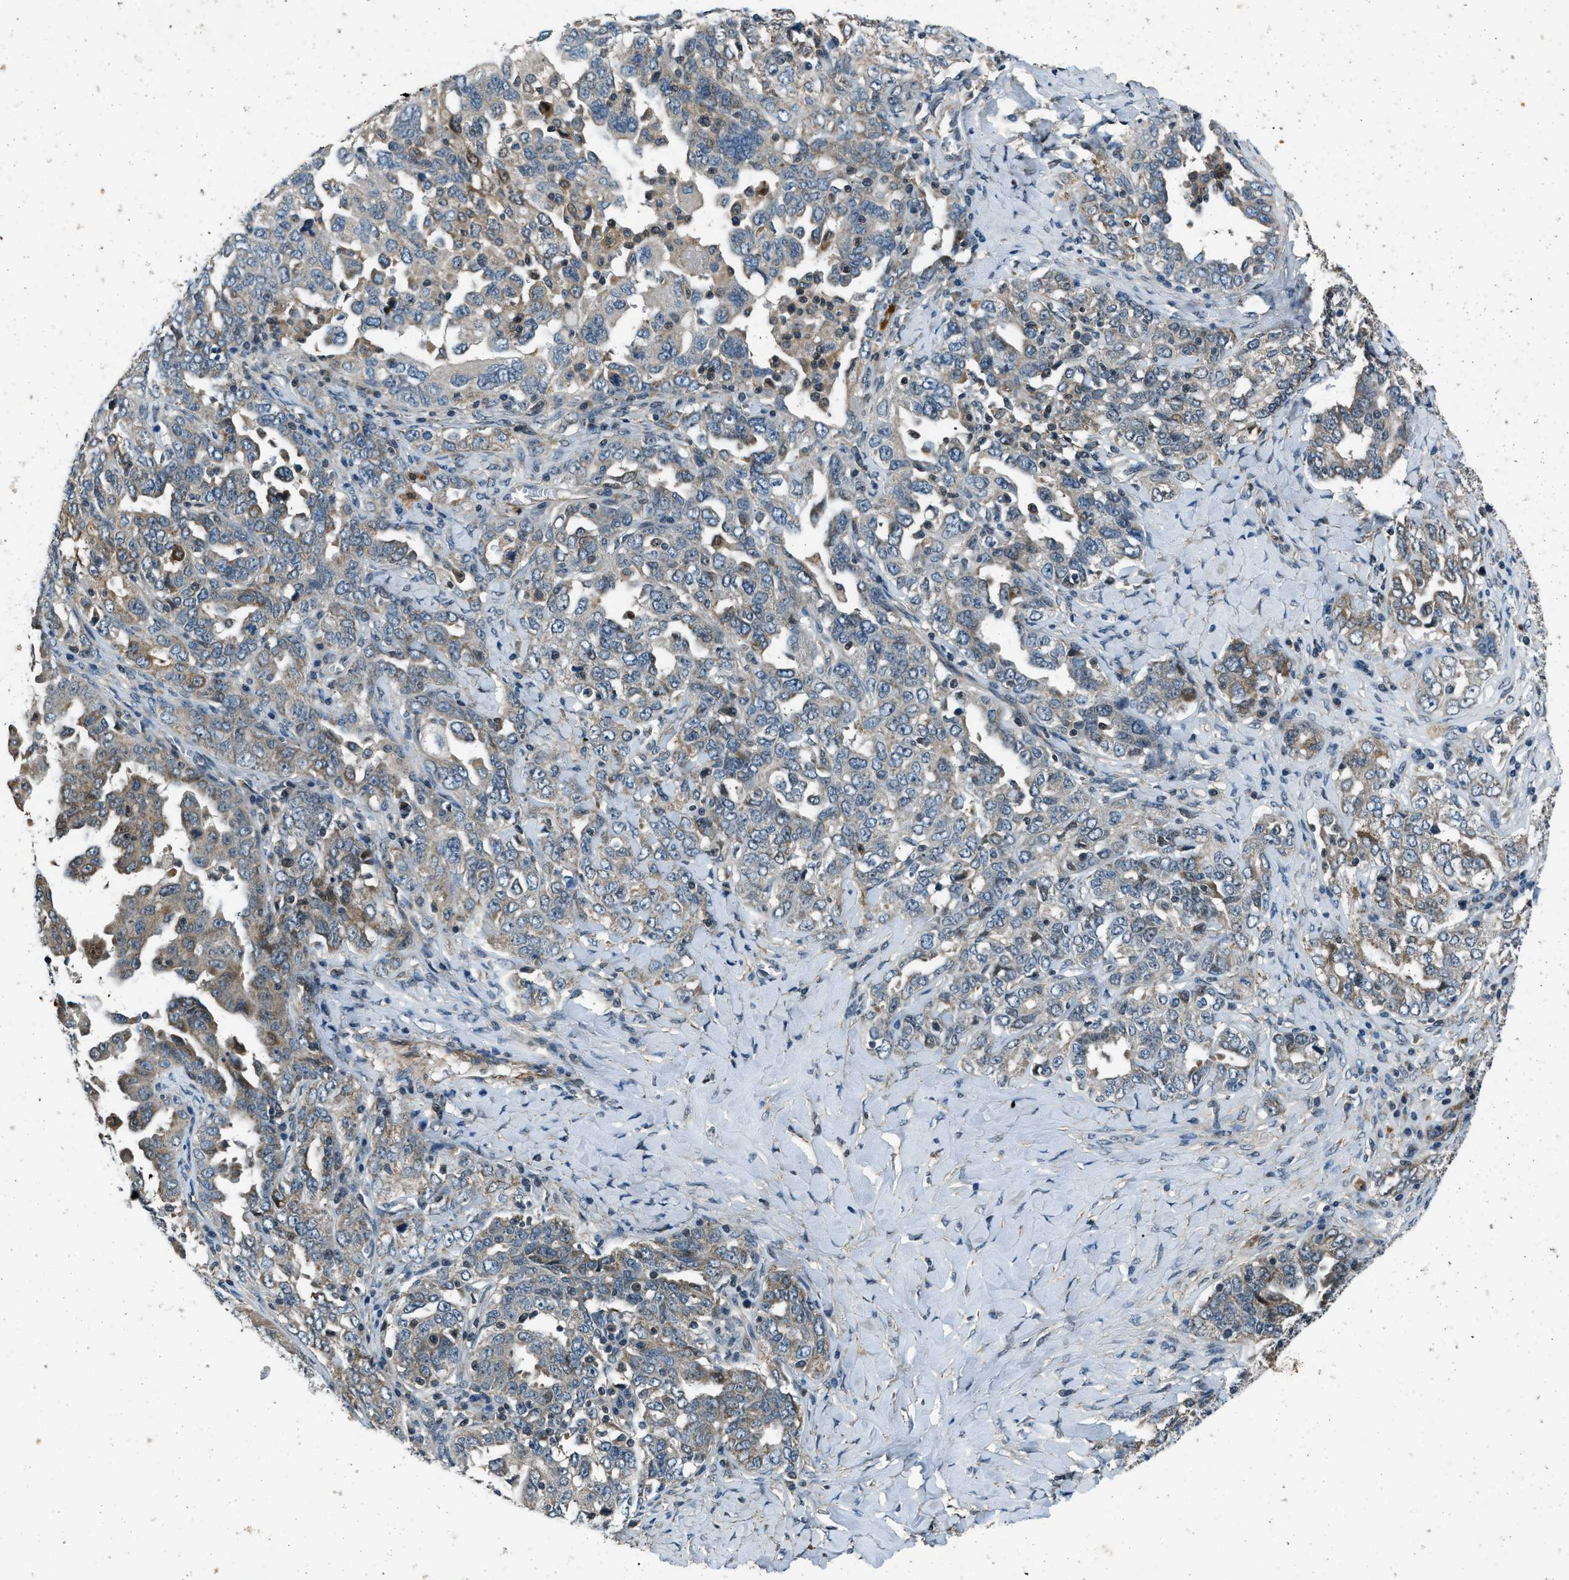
{"staining": {"intensity": "weak", "quantity": "25%-75%", "location": "cytoplasmic/membranous"}, "tissue": "ovarian cancer", "cell_type": "Tumor cells", "image_type": "cancer", "snomed": [{"axis": "morphology", "description": "Carcinoma, endometroid"}, {"axis": "topography", "description": "Ovary"}], "caption": "The immunohistochemical stain labels weak cytoplasmic/membranous positivity in tumor cells of ovarian cancer (endometroid carcinoma) tissue. (DAB = brown stain, brightfield microscopy at high magnification).", "gene": "NUDCD3", "patient": {"sex": "female", "age": 62}}